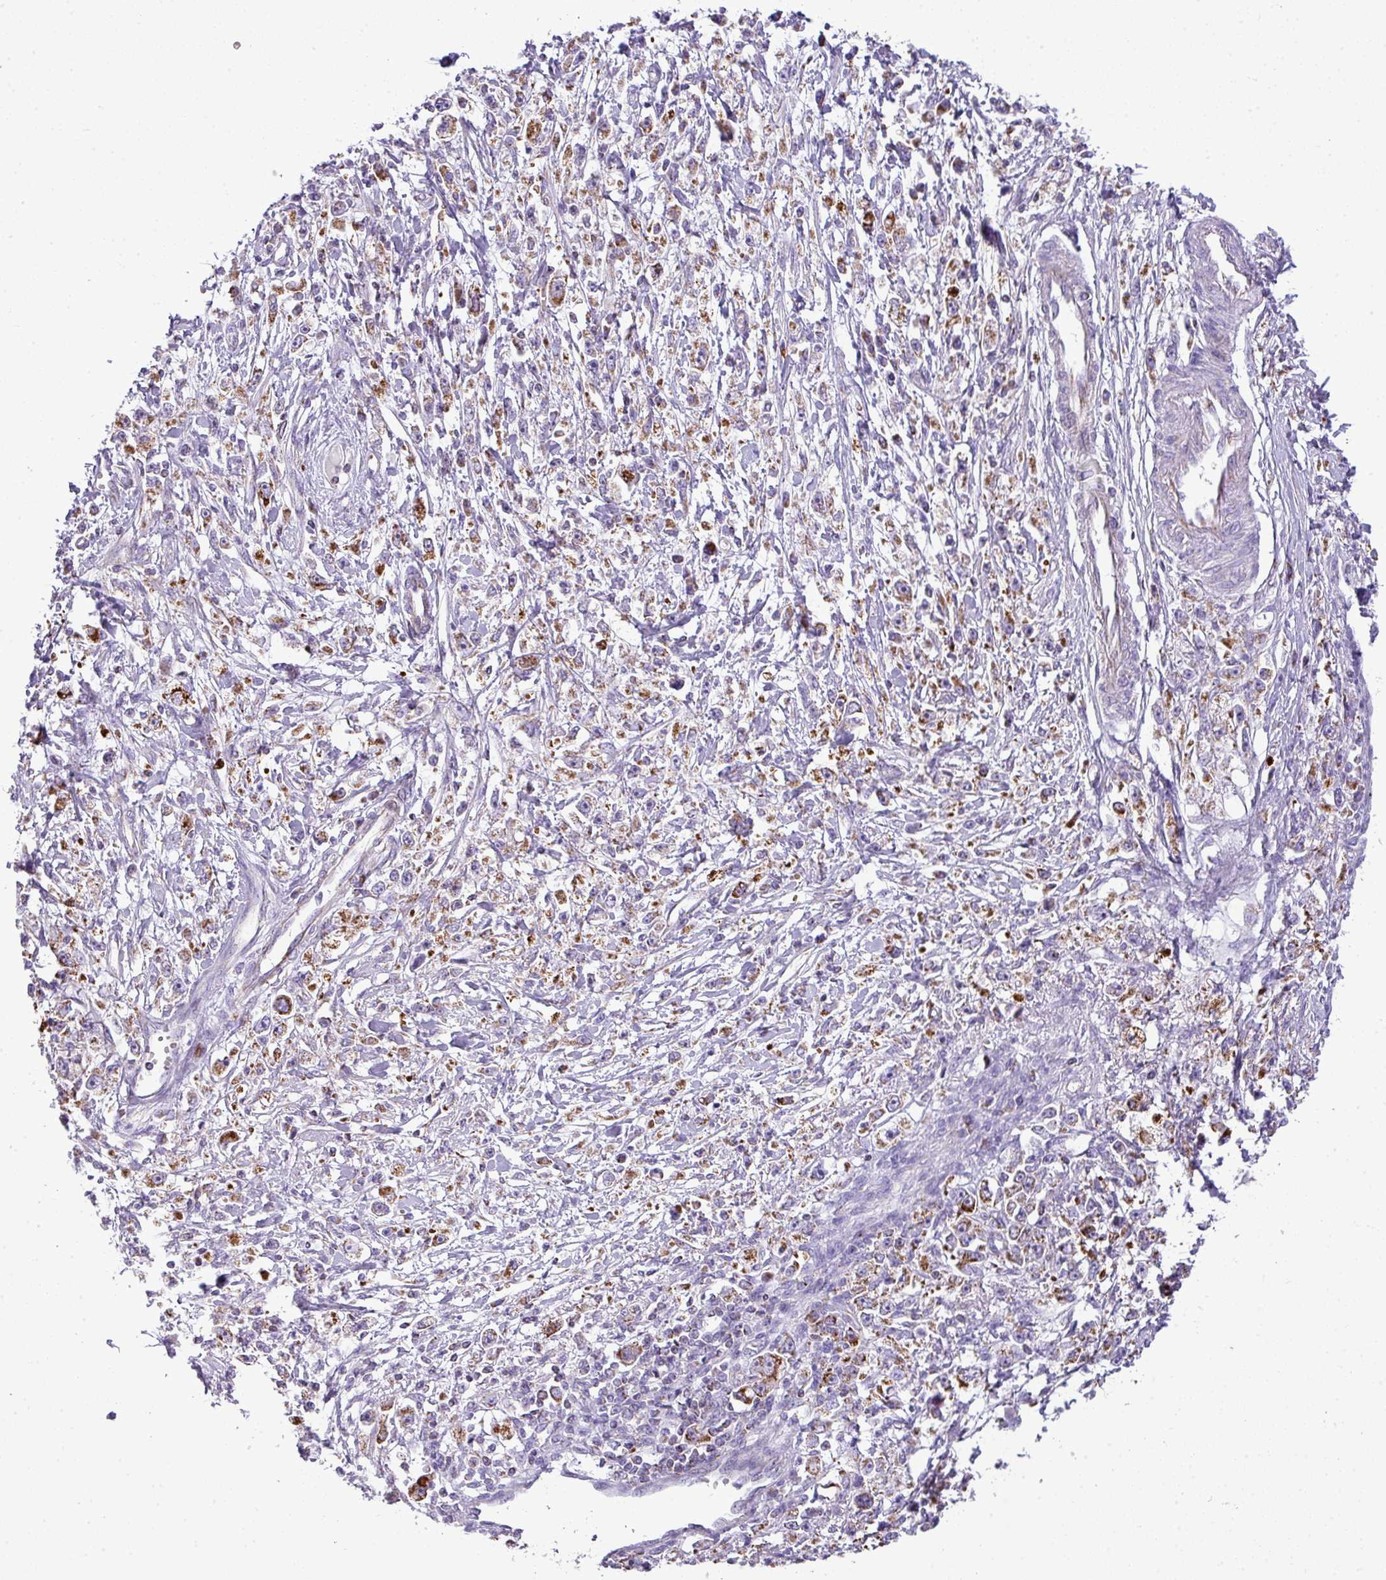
{"staining": {"intensity": "strong", "quantity": "25%-75%", "location": "cytoplasmic/membranous"}, "tissue": "stomach cancer", "cell_type": "Tumor cells", "image_type": "cancer", "snomed": [{"axis": "morphology", "description": "Adenocarcinoma, NOS"}, {"axis": "topography", "description": "Stomach"}], "caption": "Human stomach adenocarcinoma stained with a brown dye demonstrates strong cytoplasmic/membranous positive staining in about 25%-75% of tumor cells.", "gene": "ZNF81", "patient": {"sex": "female", "age": 59}}